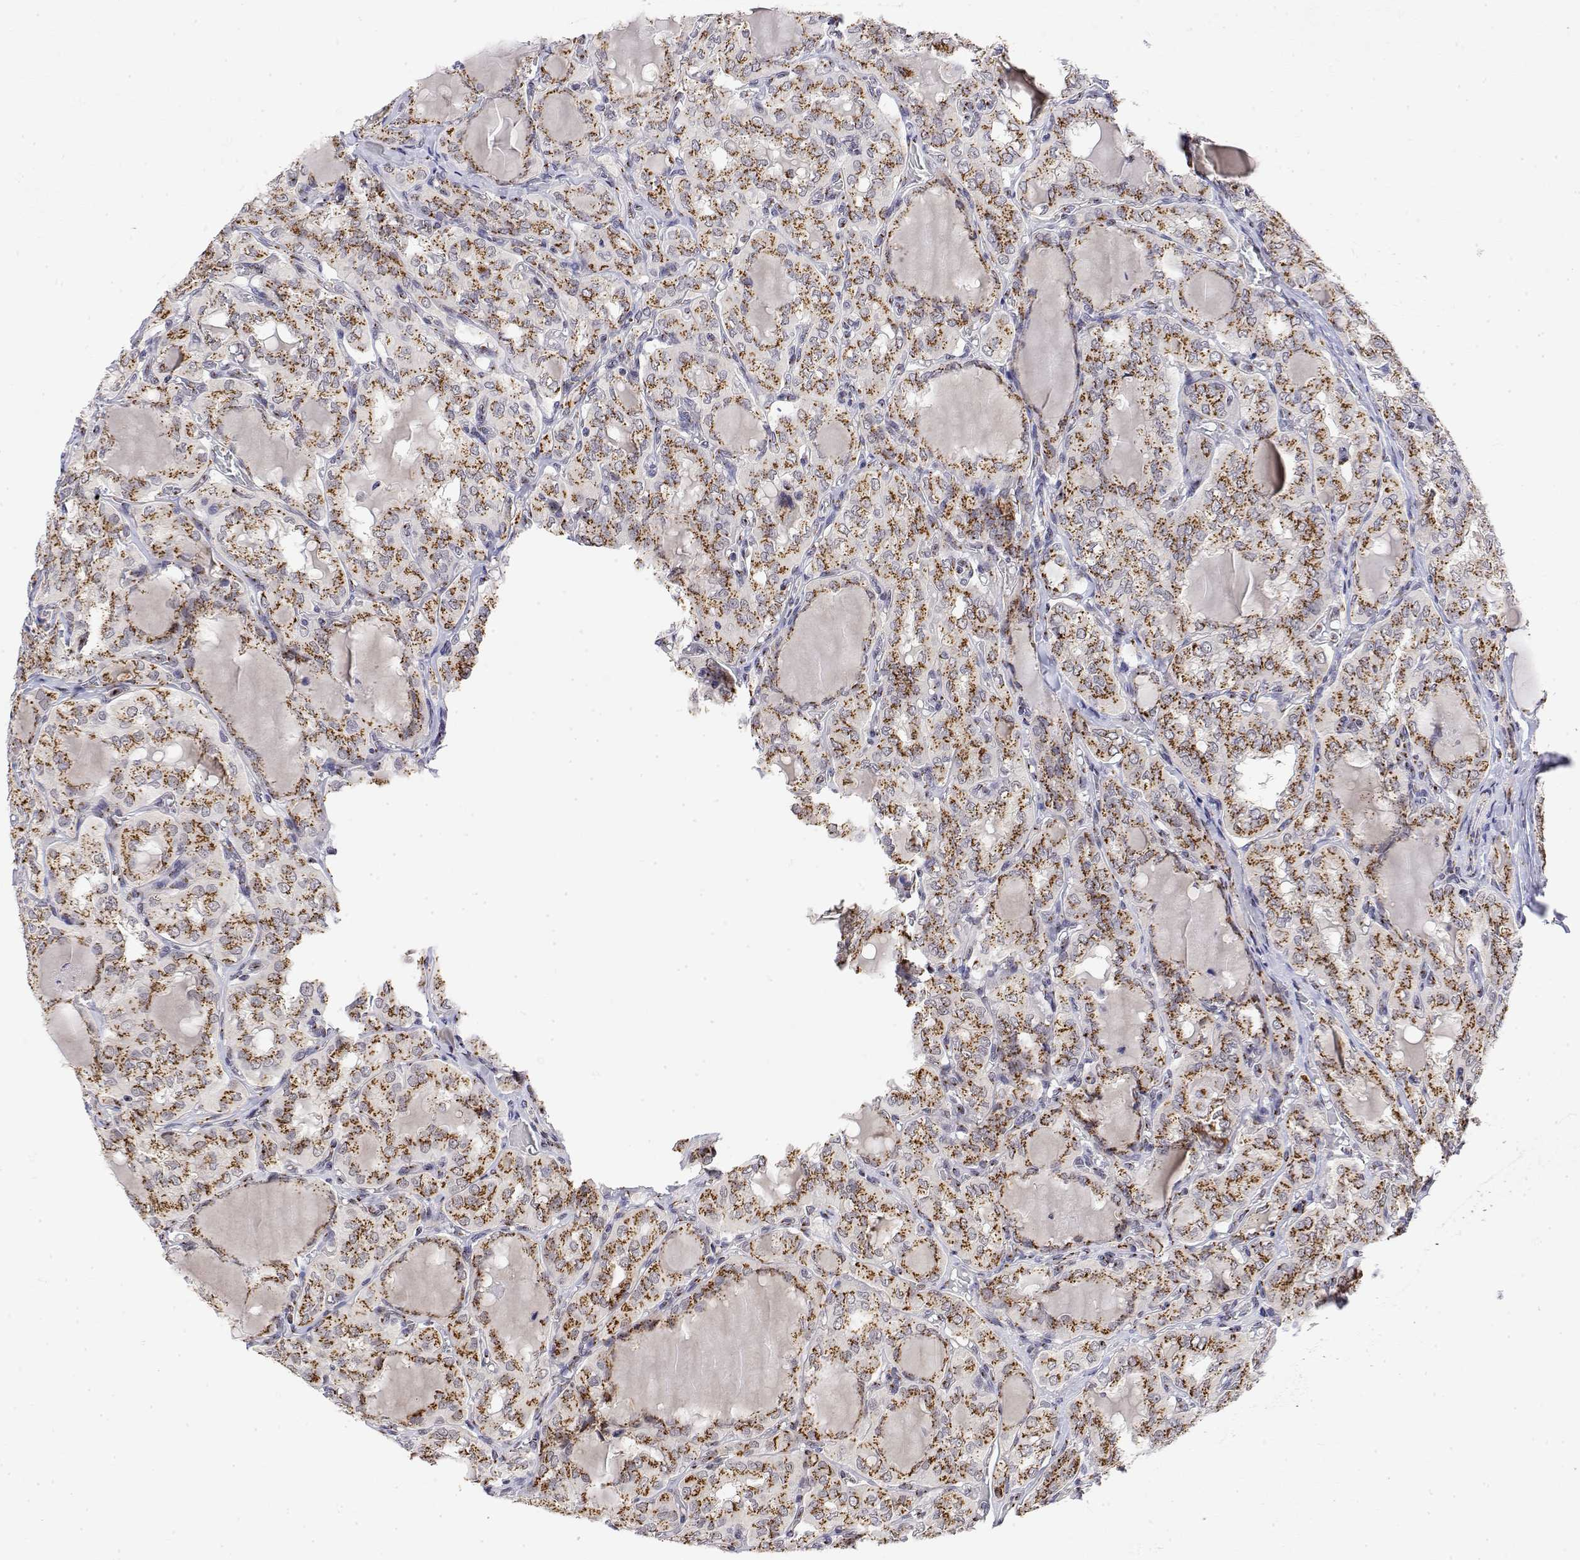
{"staining": {"intensity": "strong", "quantity": ">75%", "location": "cytoplasmic/membranous"}, "tissue": "thyroid cancer", "cell_type": "Tumor cells", "image_type": "cancer", "snomed": [{"axis": "morphology", "description": "Papillary adenocarcinoma, NOS"}, {"axis": "topography", "description": "Thyroid gland"}], "caption": "This image displays immunohistochemistry staining of human thyroid cancer (papillary adenocarcinoma), with high strong cytoplasmic/membranous expression in about >75% of tumor cells.", "gene": "YIPF3", "patient": {"sex": "male", "age": 20}}